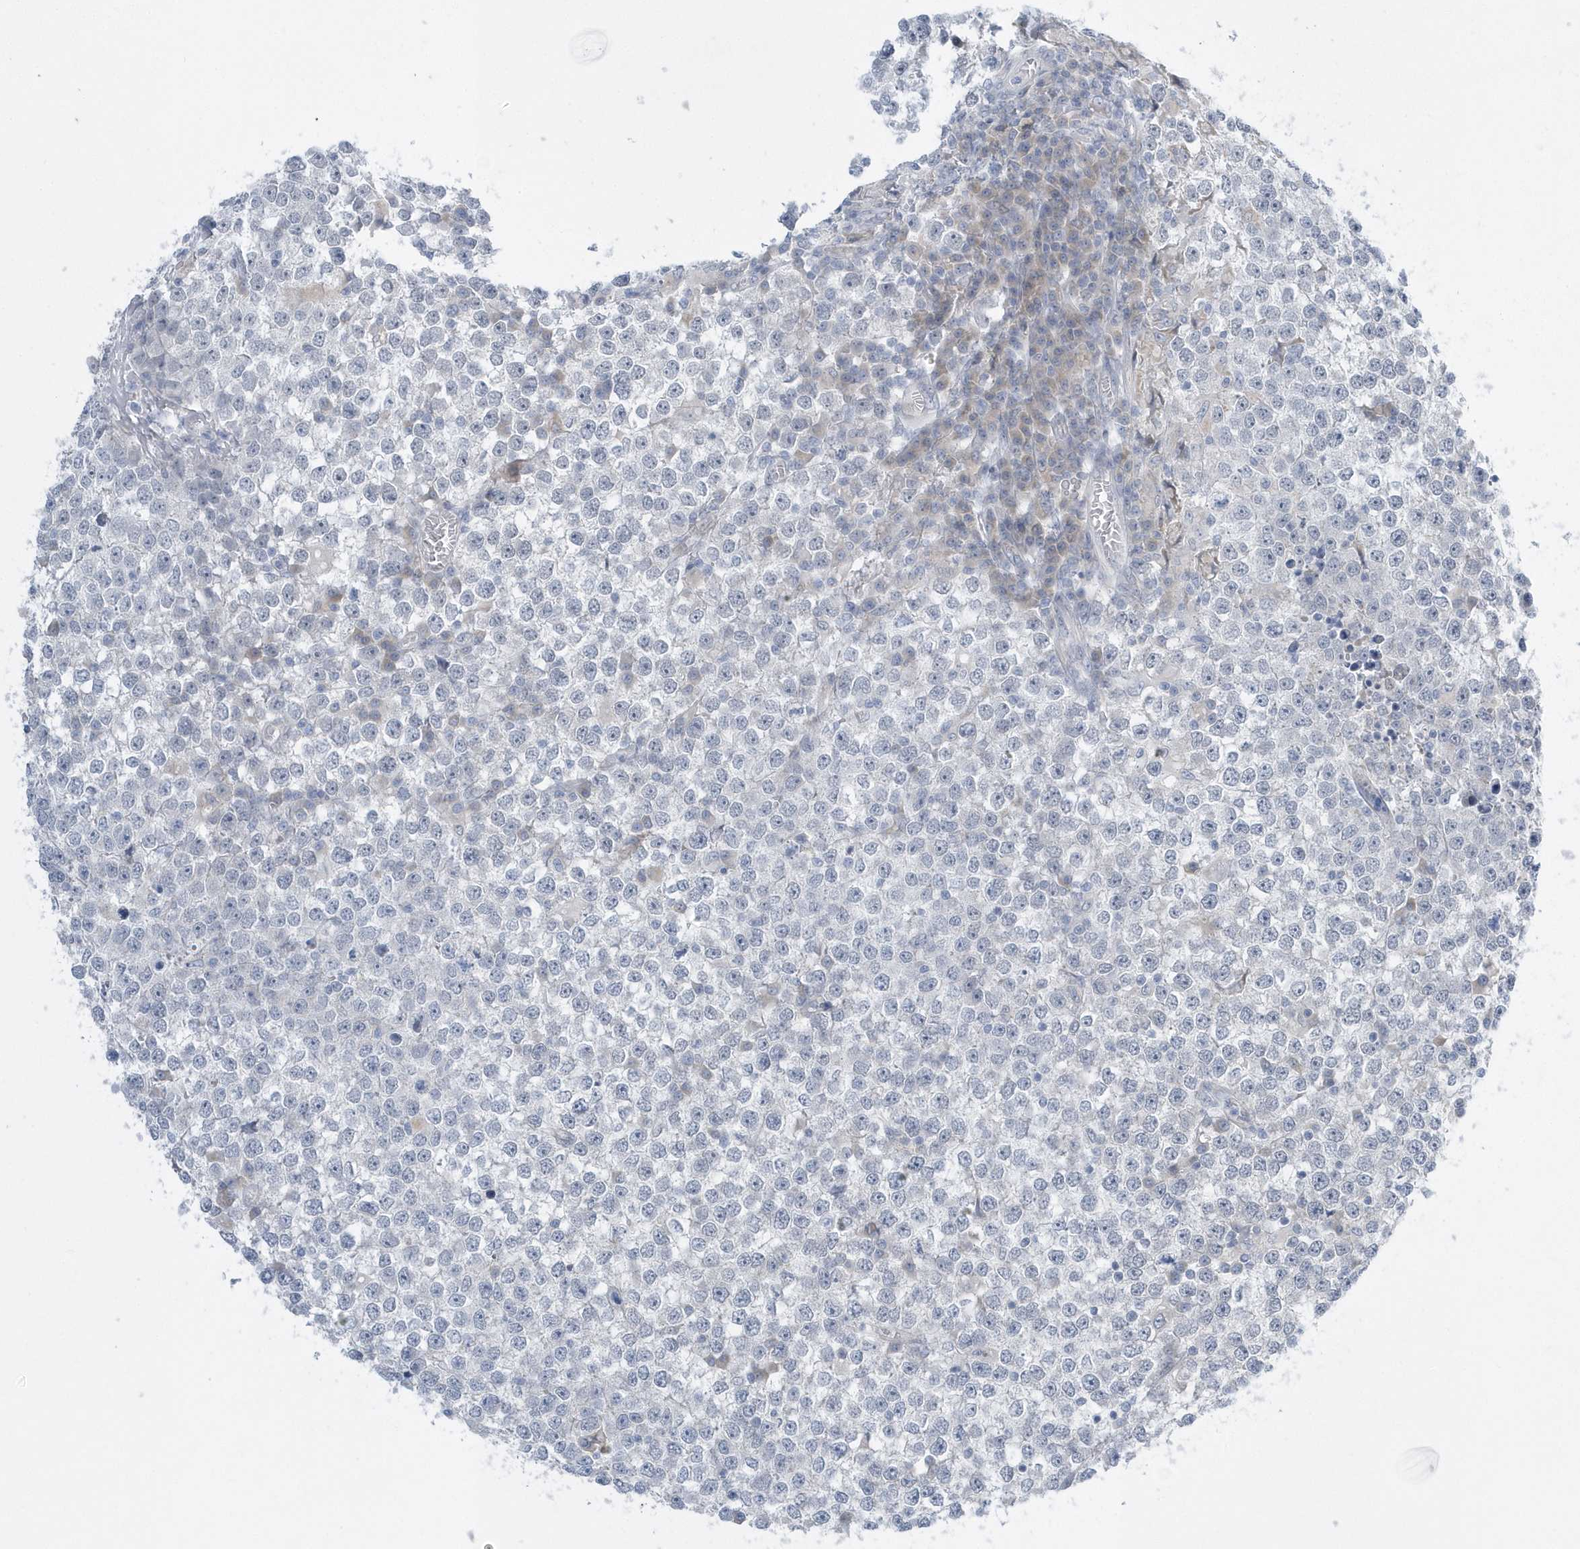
{"staining": {"intensity": "negative", "quantity": "none", "location": "none"}, "tissue": "testis cancer", "cell_type": "Tumor cells", "image_type": "cancer", "snomed": [{"axis": "morphology", "description": "Seminoma, NOS"}, {"axis": "topography", "description": "Testis"}], "caption": "Immunohistochemistry (IHC) of human seminoma (testis) shows no positivity in tumor cells.", "gene": "ZC3H12D", "patient": {"sex": "male", "age": 65}}